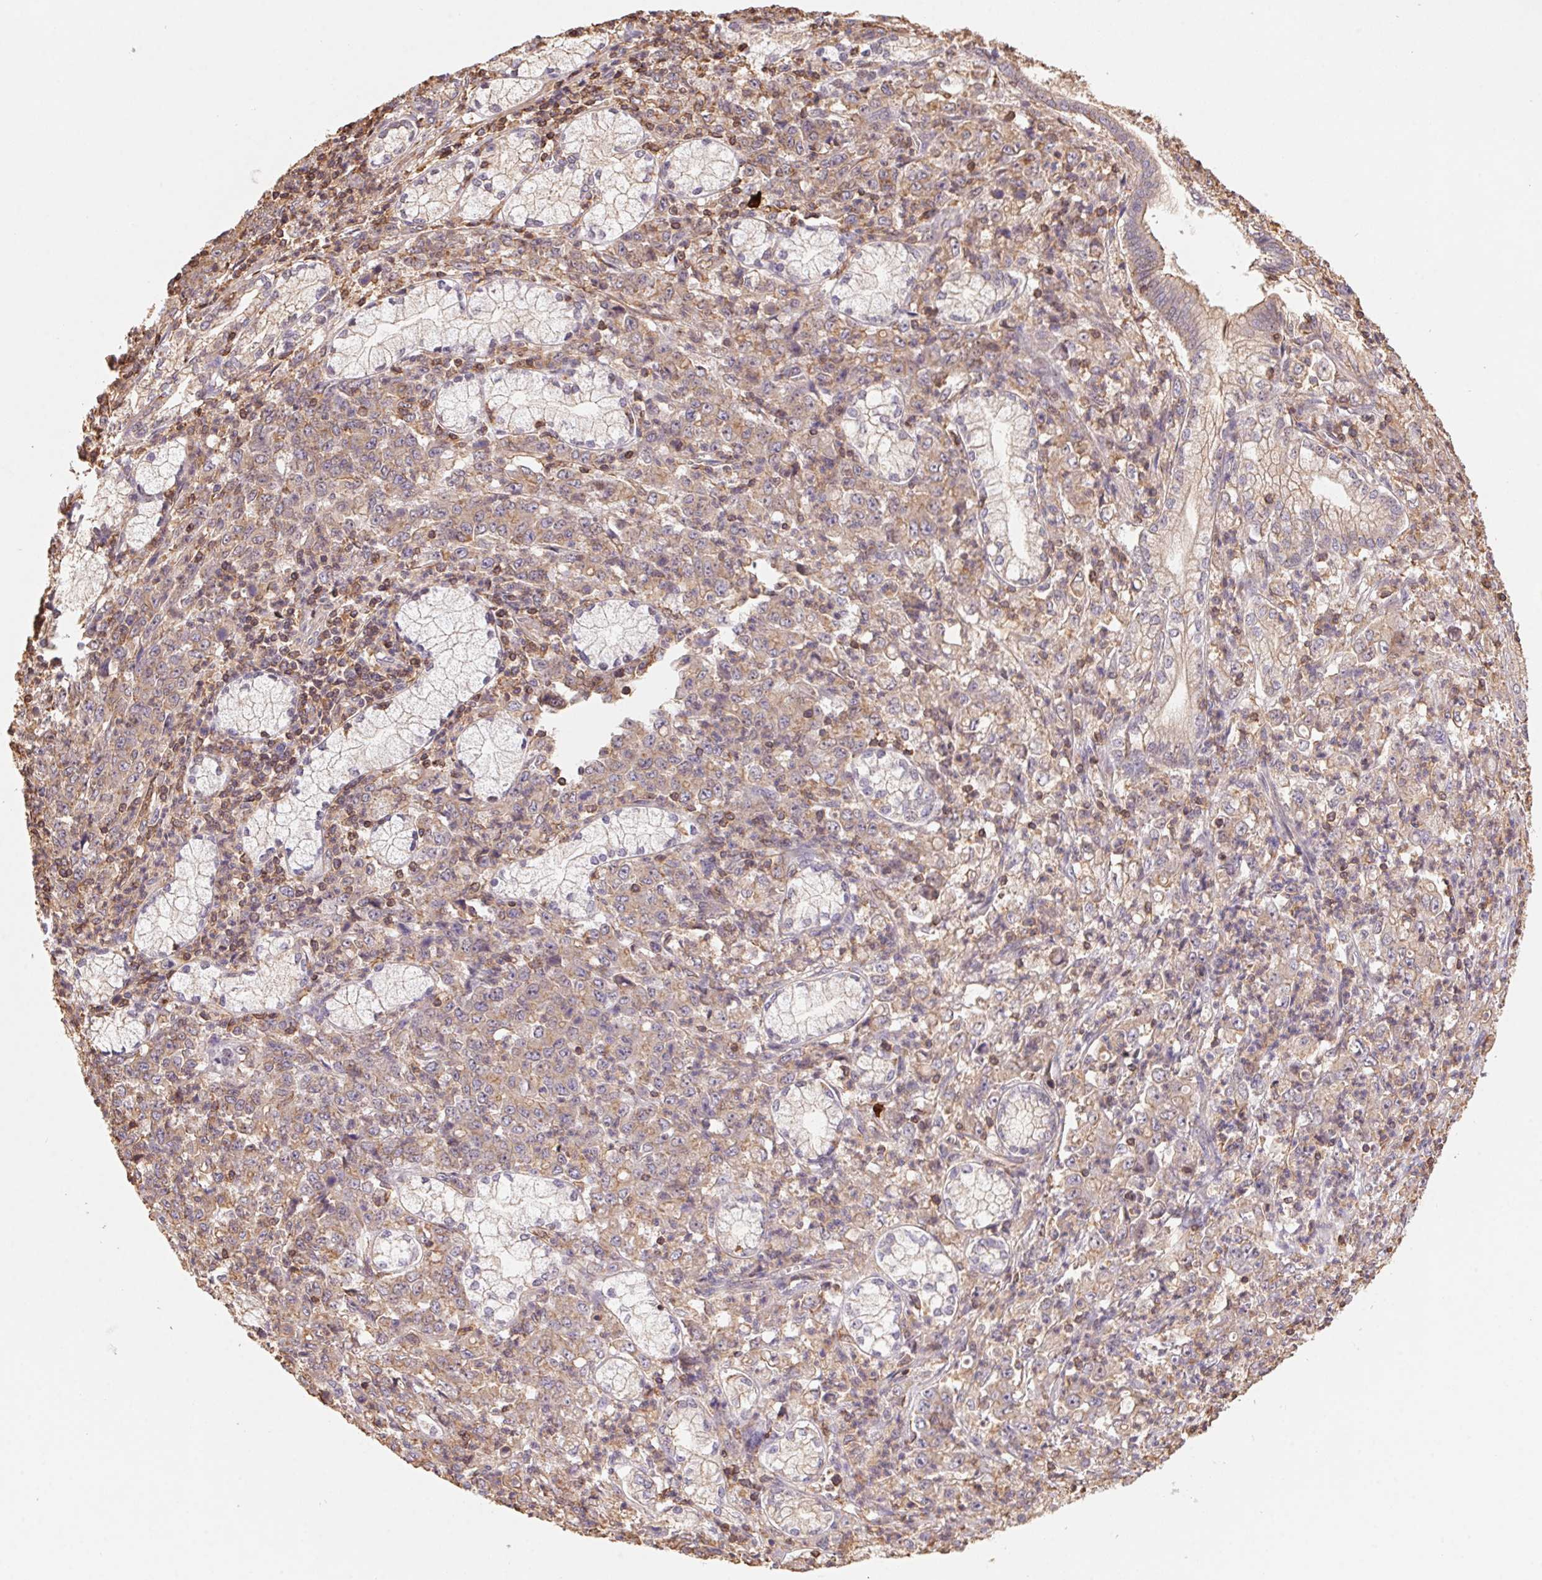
{"staining": {"intensity": "weak", "quantity": ">75%", "location": "cytoplasmic/membranous"}, "tissue": "stomach cancer", "cell_type": "Tumor cells", "image_type": "cancer", "snomed": [{"axis": "morphology", "description": "Adenocarcinoma, NOS"}, {"axis": "topography", "description": "Stomach, lower"}], "caption": "Stomach adenocarcinoma stained for a protein (brown) exhibits weak cytoplasmic/membranous positive expression in about >75% of tumor cells.", "gene": "ATG10", "patient": {"sex": "female", "age": 71}}